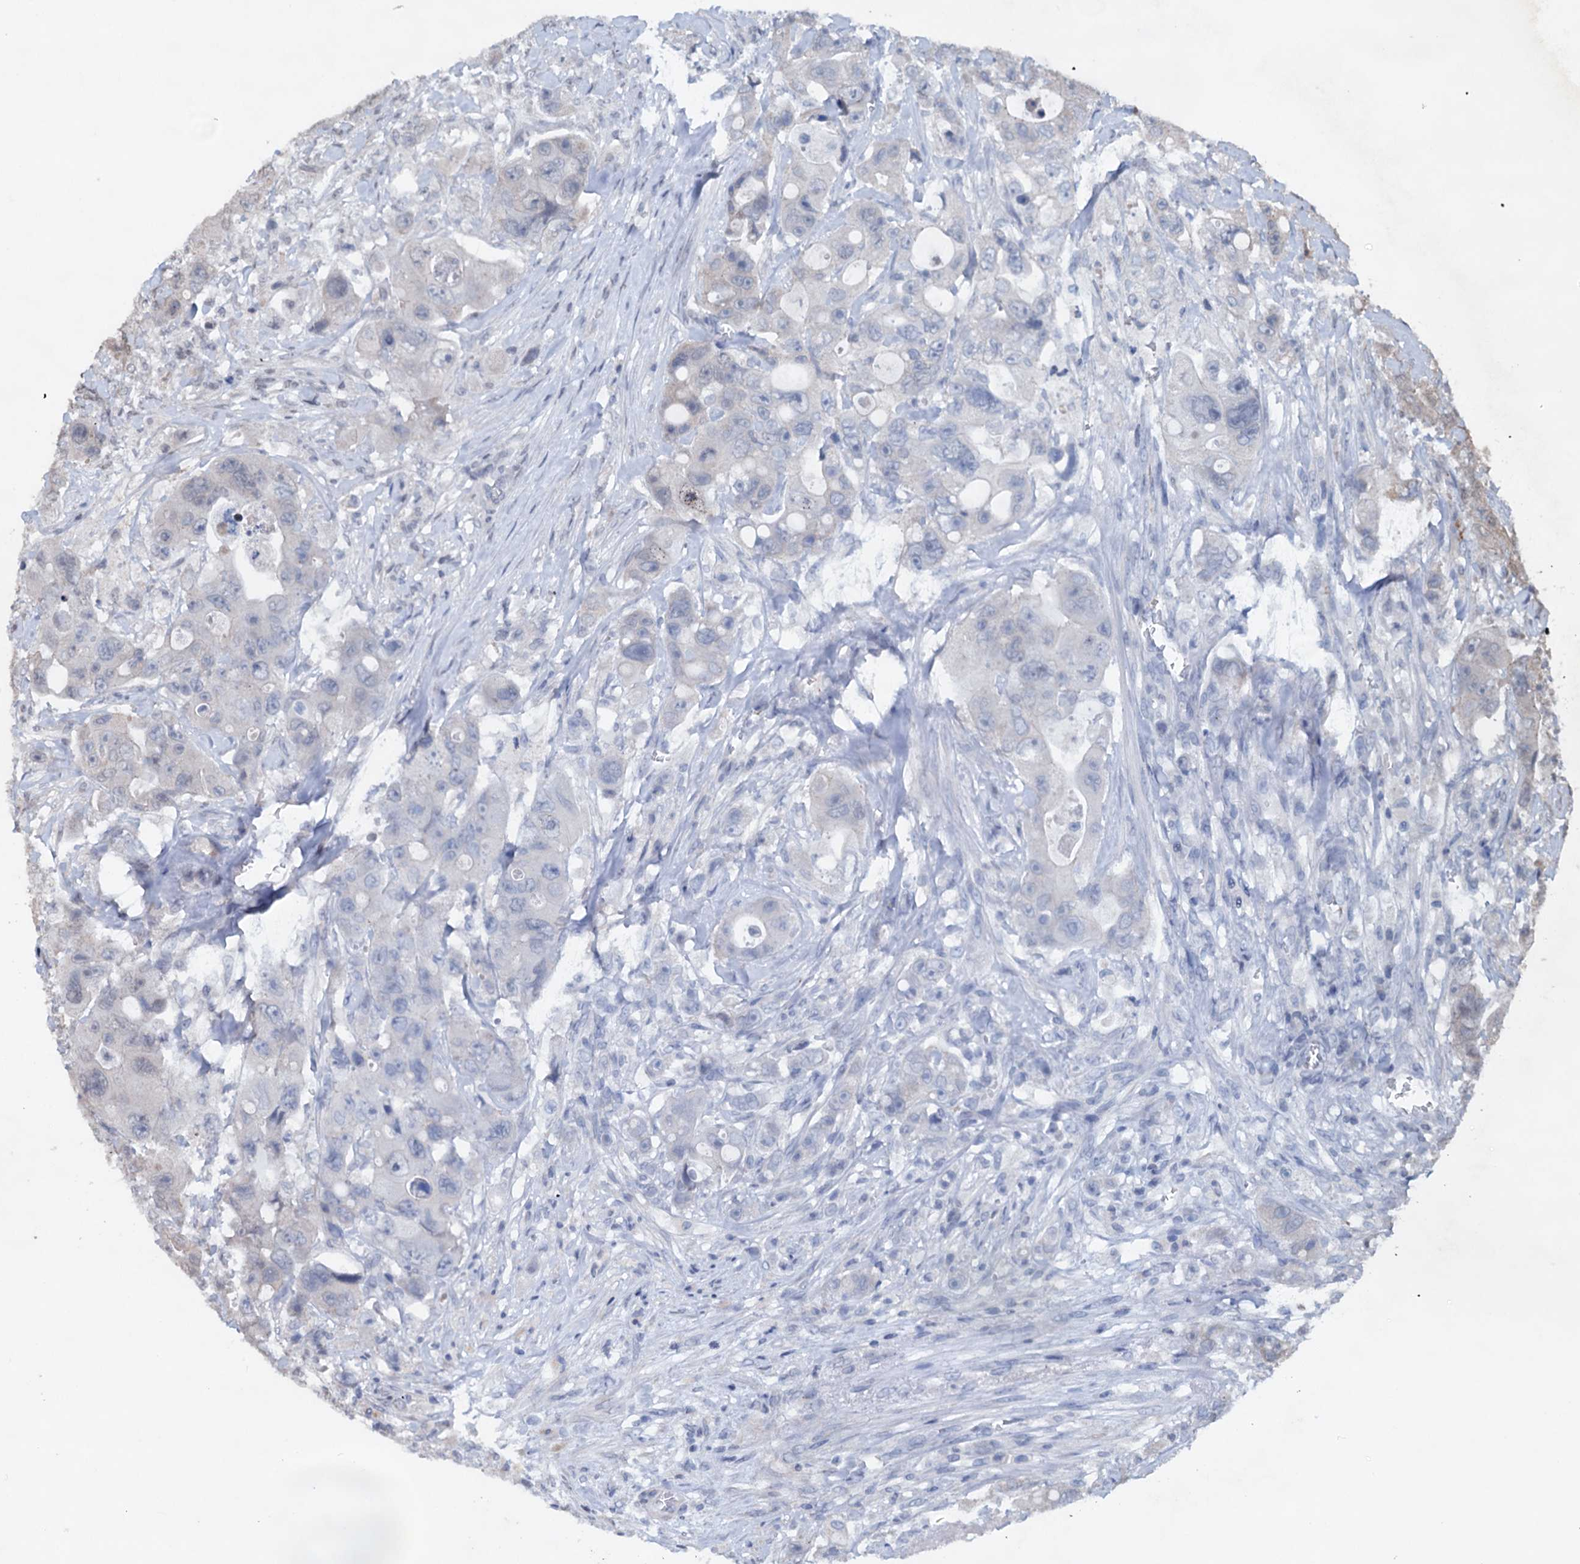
{"staining": {"intensity": "negative", "quantity": "none", "location": "none"}, "tissue": "colorectal cancer", "cell_type": "Tumor cells", "image_type": "cancer", "snomed": [{"axis": "morphology", "description": "Adenocarcinoma, NOS"}, {"axis": "topography", "description": "Colon"}], "caption": "Colorectal cancer stained for a protein using IHC reveals no positivity tumor cells.", "gene": "EYA4", "patient": {"sex": "female", "age": 46}}